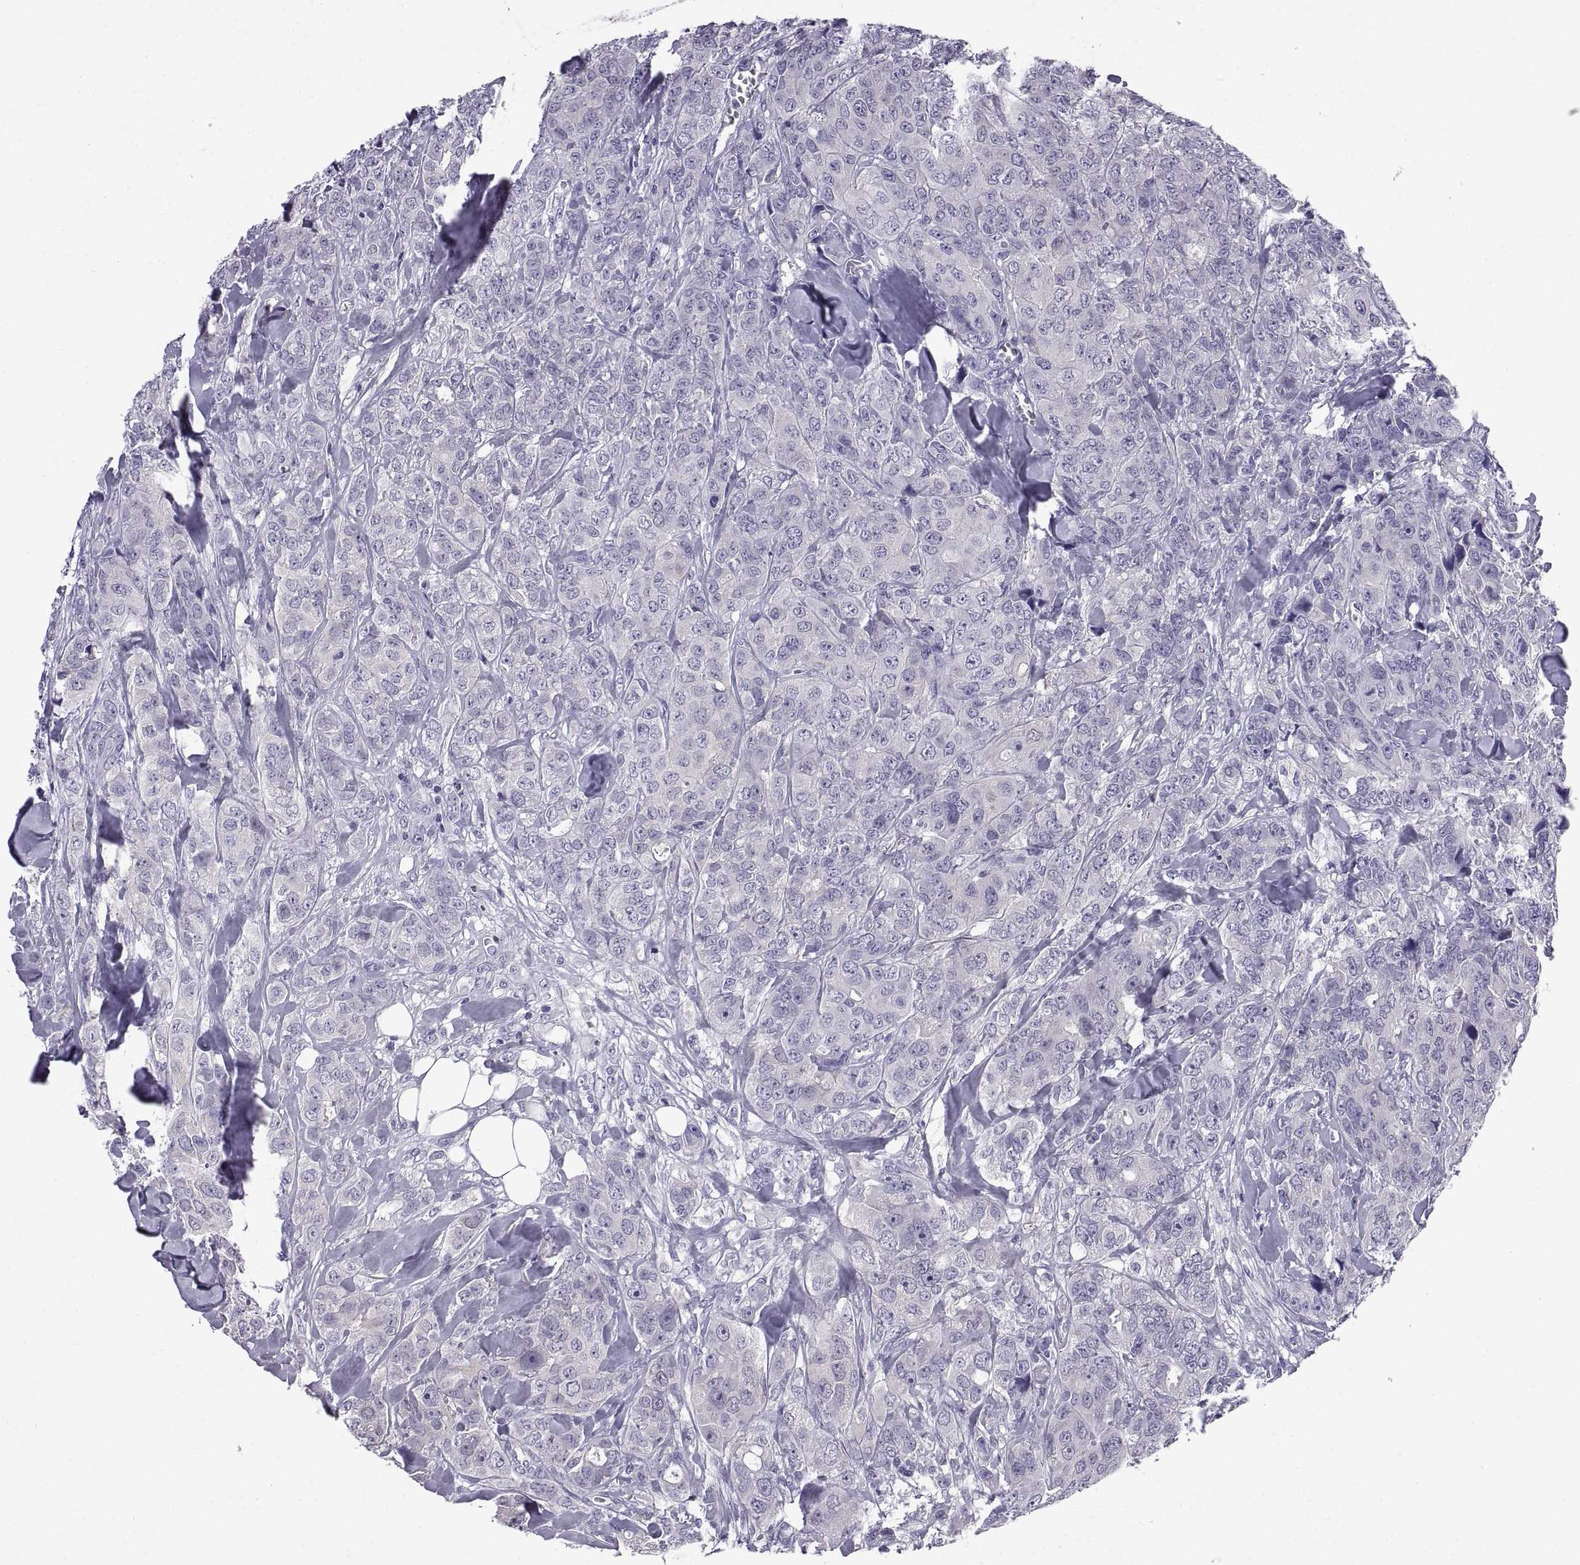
{"staining": {"intensity": "negative", "quantity": "none", "location": "none"}, "tissue": "breast cancer", "cell_type": "Tumor cells", "image_type": "cancer", "snomed": [{"axis": "morphology", "description": "Duct carcinoma"}, {"axis": "topography", "description": "Breast"}], "caption": "IHC photomicrograph of human breast cancer (infiltrating ductal carcinoma) stained for a protein (brown), which reveals no positivity in tumor cells.", "gene": "SPDYE1", "patient": {"sex": "female", "age": 43}}